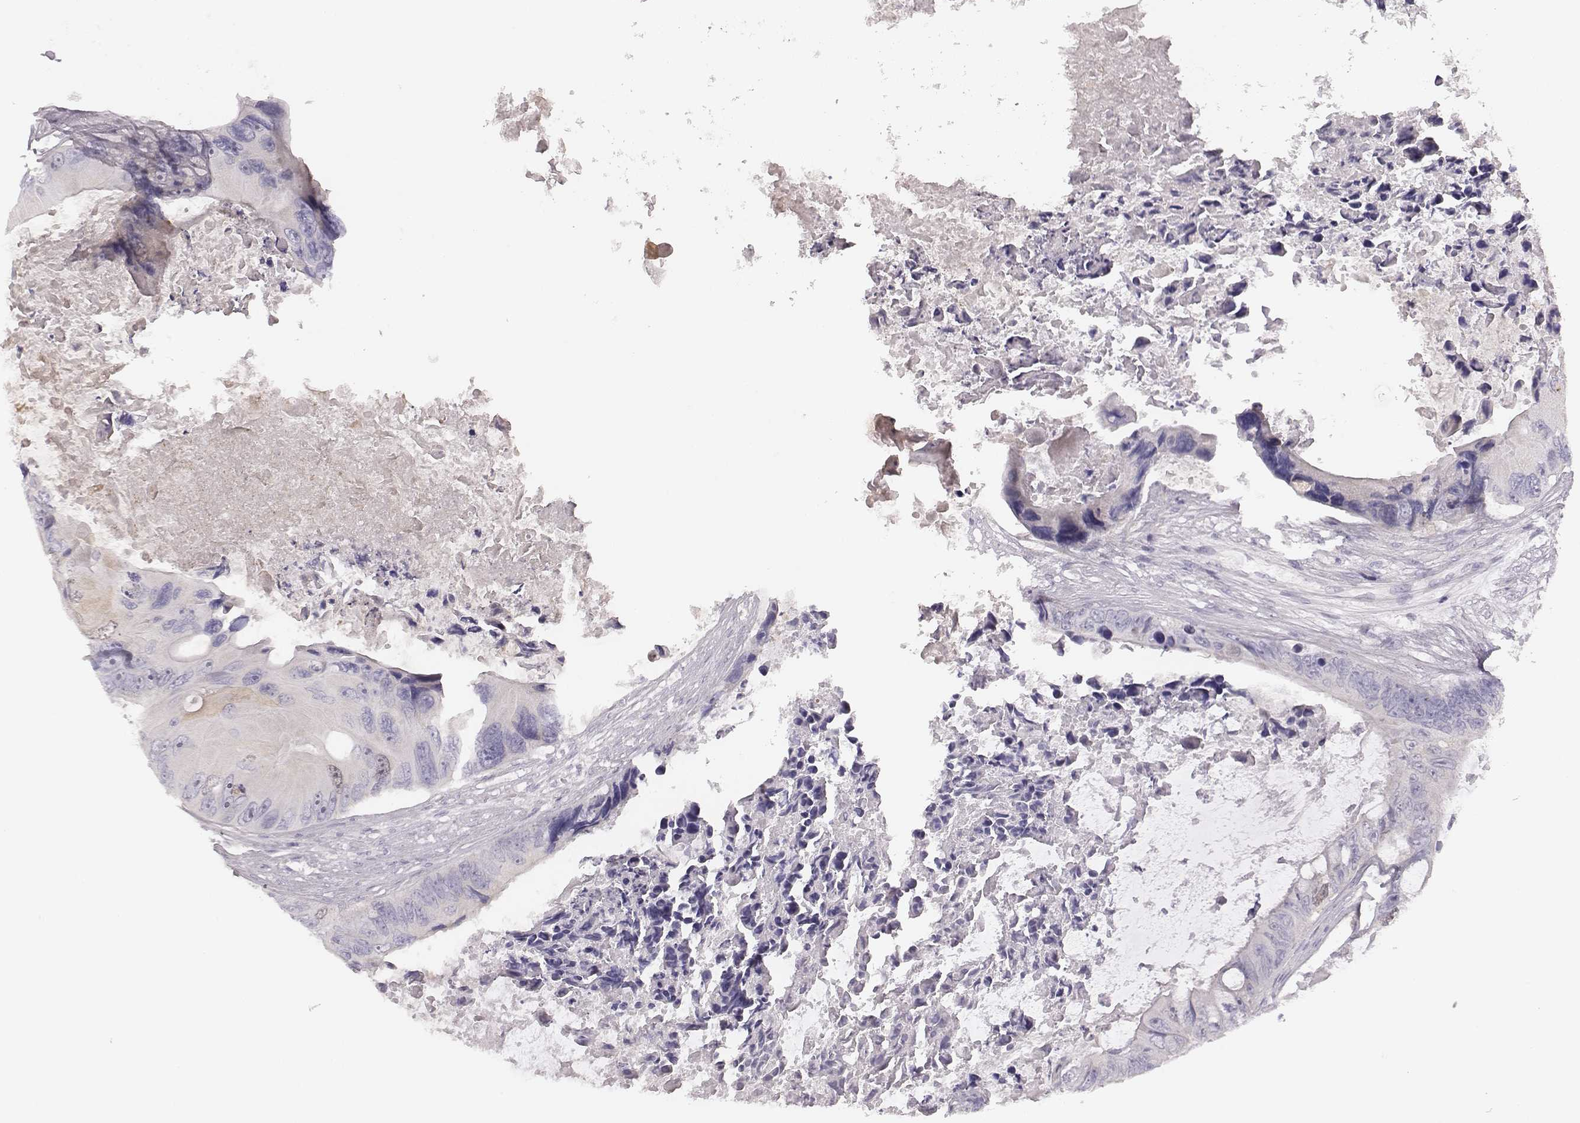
{"staining": {"intensity": "negative", "quantity": "none", "location": "none"}, "tissue": "colorectal cancer", "cell_type": "Tumor cells", "image_type": "cancer", "snomed": [{"axis": "morphology", "description": "Adenocarcinoma, NOS"}, {"axis": "topography", "description": "Rectum"}], "caption": "Protein analysis of colorectal cancer (adenocarcinoma) reveals no significant positivity in tumor cells.", "gene": "PBK", "patient": {"sex": "male", "age": 63}}